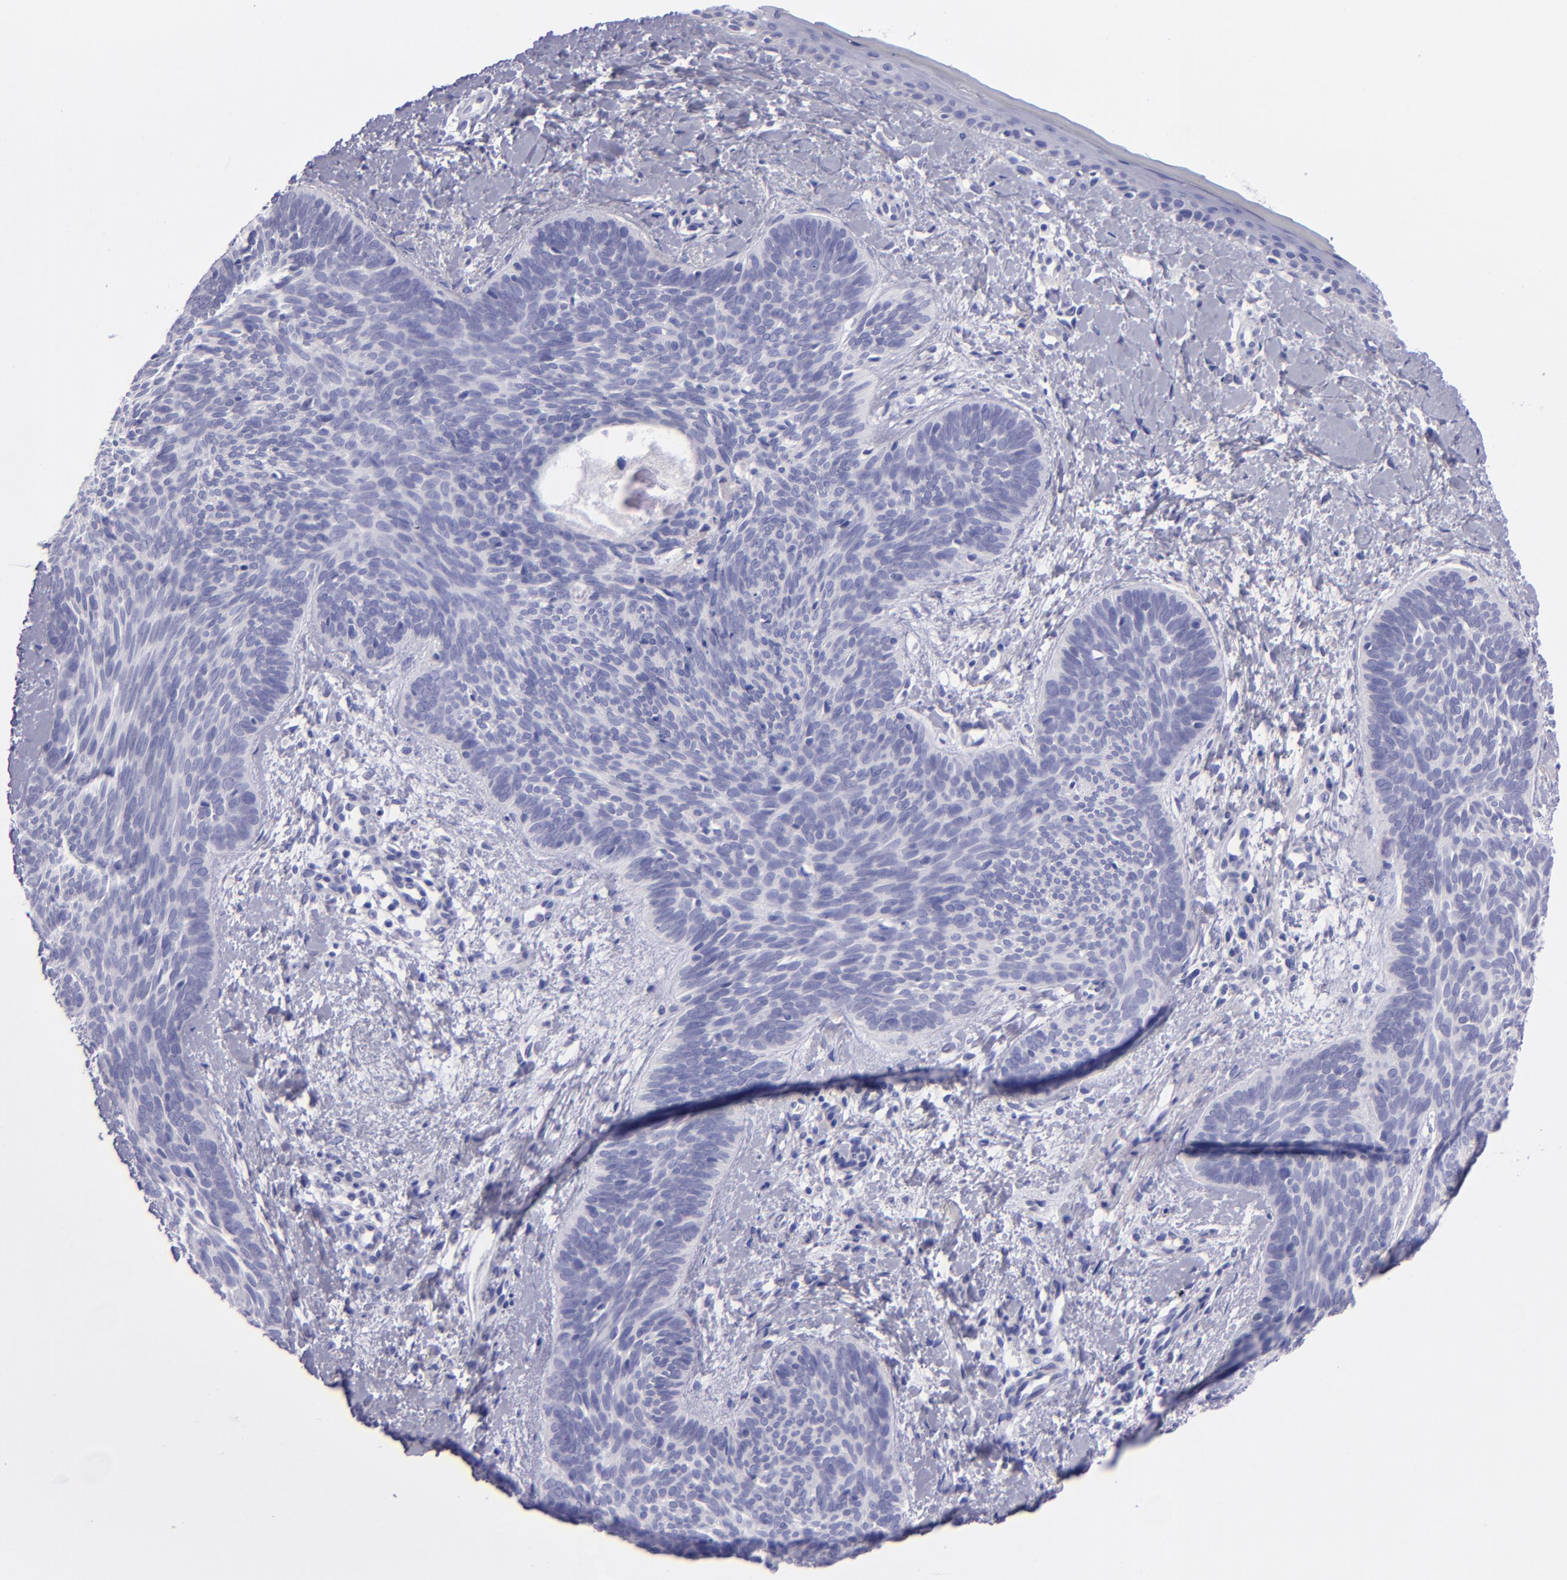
{"staining": {"intensity": "negative", "quantity": "none", "location": "none"}, "tissue": "skin cancer", "cell_type": "Tumor cells", "image_type": "cancer", "snomed": [{"axis": "morphology", "description": "Basal cell carcinoma"}, {"axis": "topography", "description": "Skin"}], "caption": "The image shows no staining of tumor cells in skin cancer. (DAB immunohistochemistry (IHC) with hematoxylin counter stain).", "gene": "TNNT3", "patient": {"sex": "female", "age": 81}}